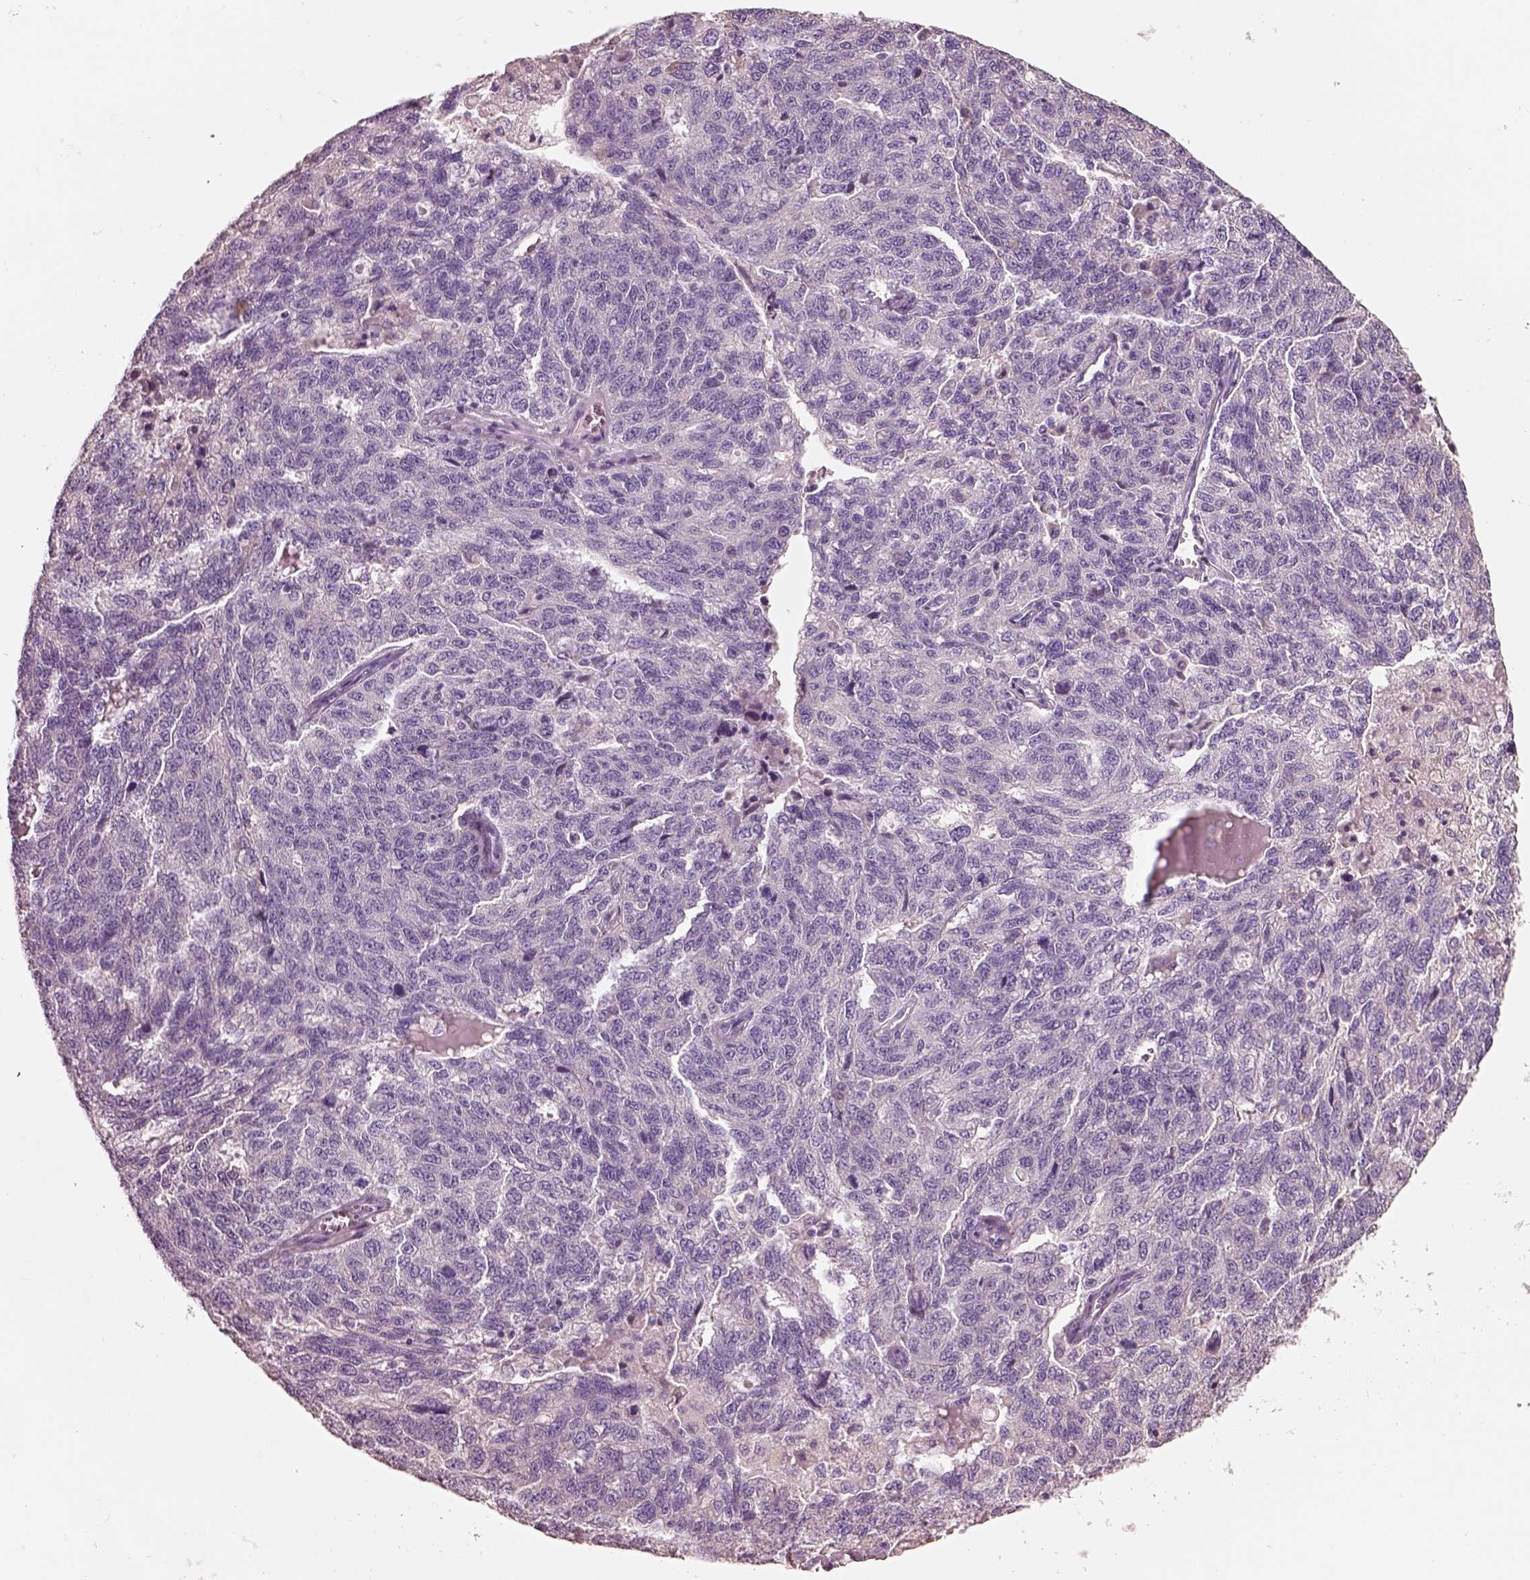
{"staining": {"intensity": "negative", "quantity": "none", "location": "none"}, "tissue": "ovarian cancer", "cell_type": "Tumor cells", "image_type": "cancer", "snomed": [{"axis": "morphology", "description": "Cystadenocarcinoma, serous, NOS"}, {"axis": "topography", "description": "Ovary"}], "caption": "An image of ovarian serous cystadenocarcinoma stained for a protein exhibits no brown staining in tumor cells. The staining is performed using DAB (3,3'-diaminobenzidine) brown chromogen with nuclei counter-stained in using hematoxylin.", "gene": "PNOC", "patient": {"sex": "female", "age": 71}}